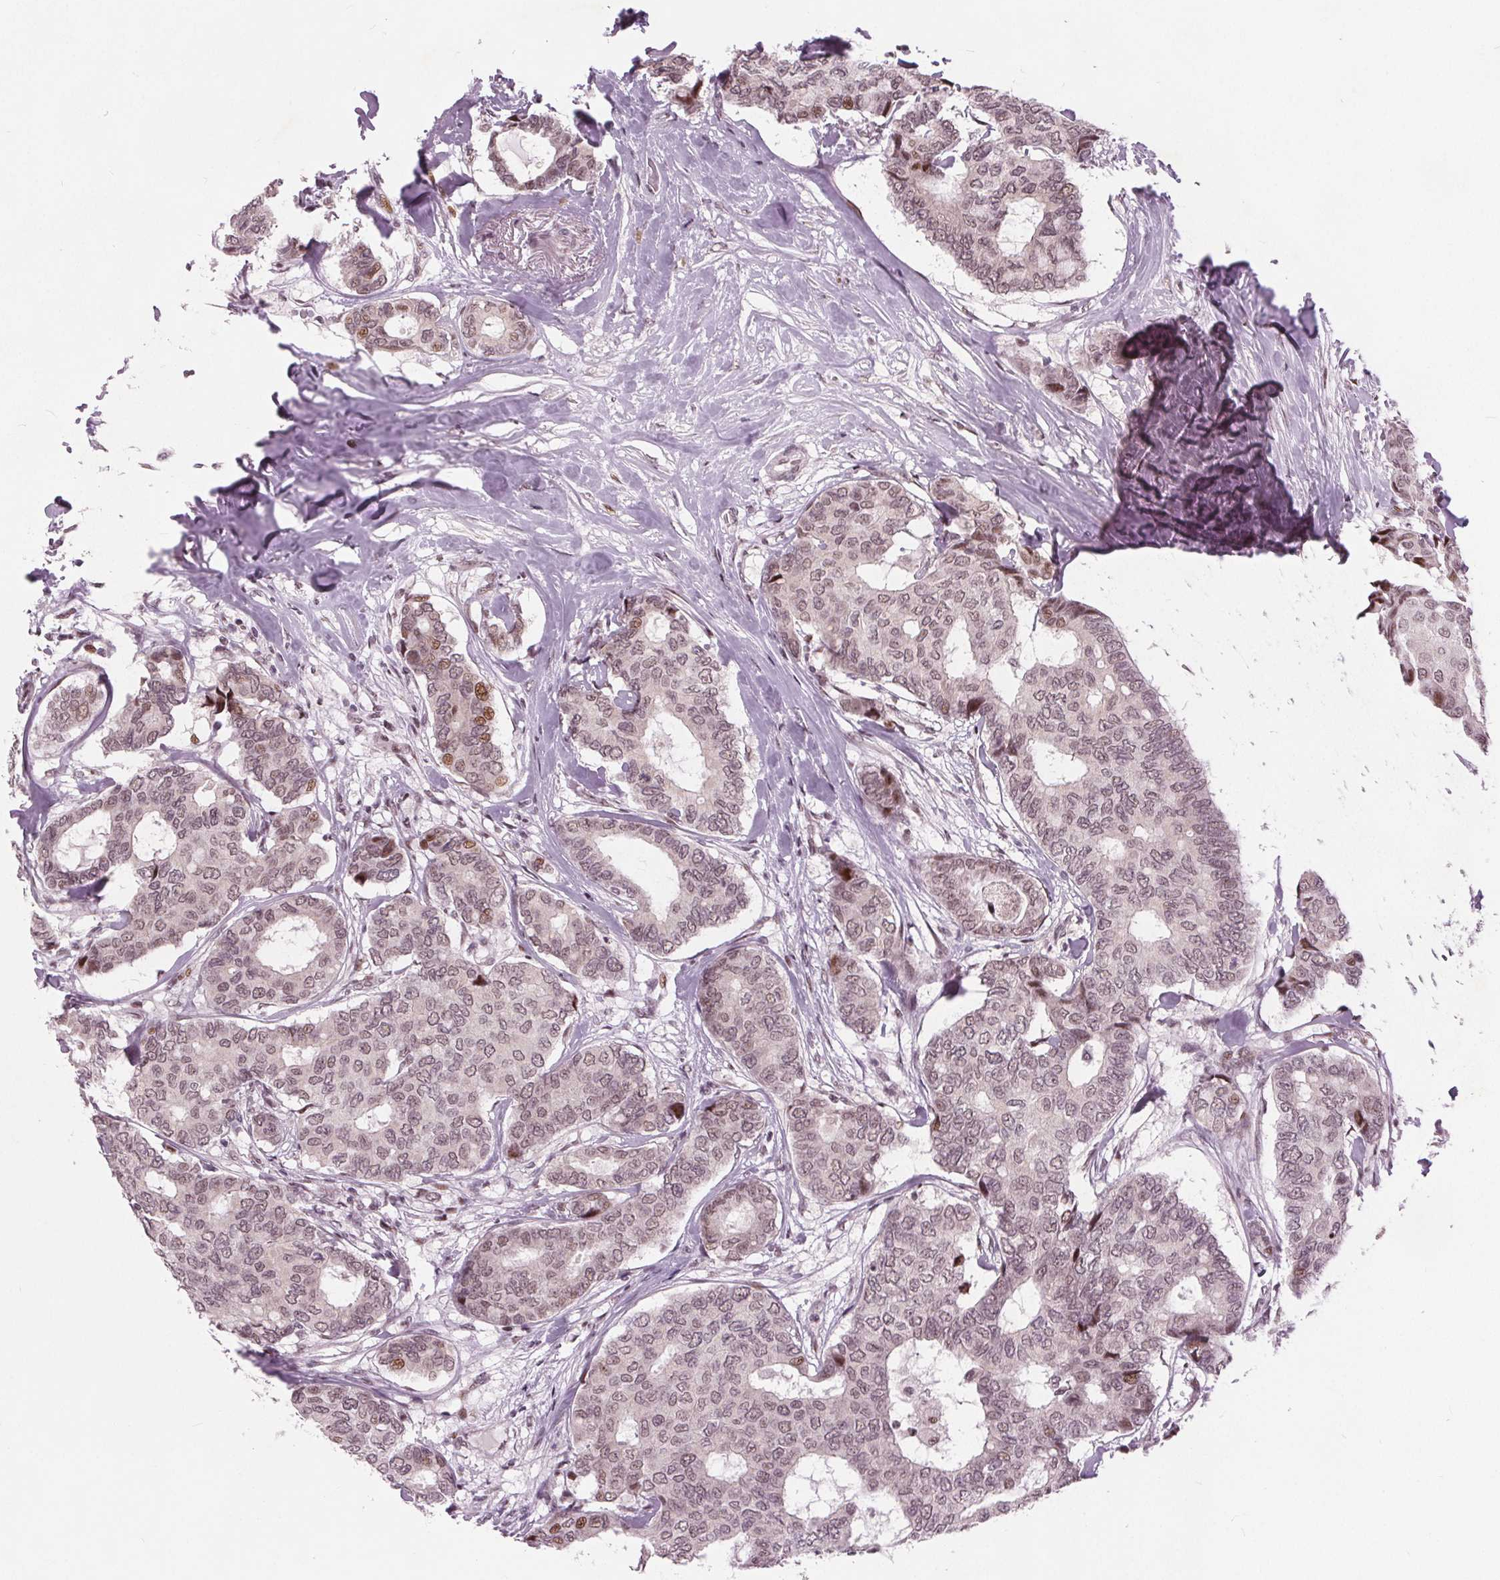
{"staining": {"intensity": "moderate", "quantity": ">75%", "location": "nuclear"}, "tissue": "breast cancer", "cell_type": "Tumor cells", "image_type": "cancer", "snomed": [{"axis": "morphology", "description": "Duct carcinoma"}, {"axis": "topography", "description": "Breast"}], "caption": "Tumor cells reveal medium levels of moderate nuclear staining in approximately >75% of cells in human breast cancer (invasive ductal carcinoma).", "gene": "TTC34", "patient": {"sex": "female", "age": 75}}